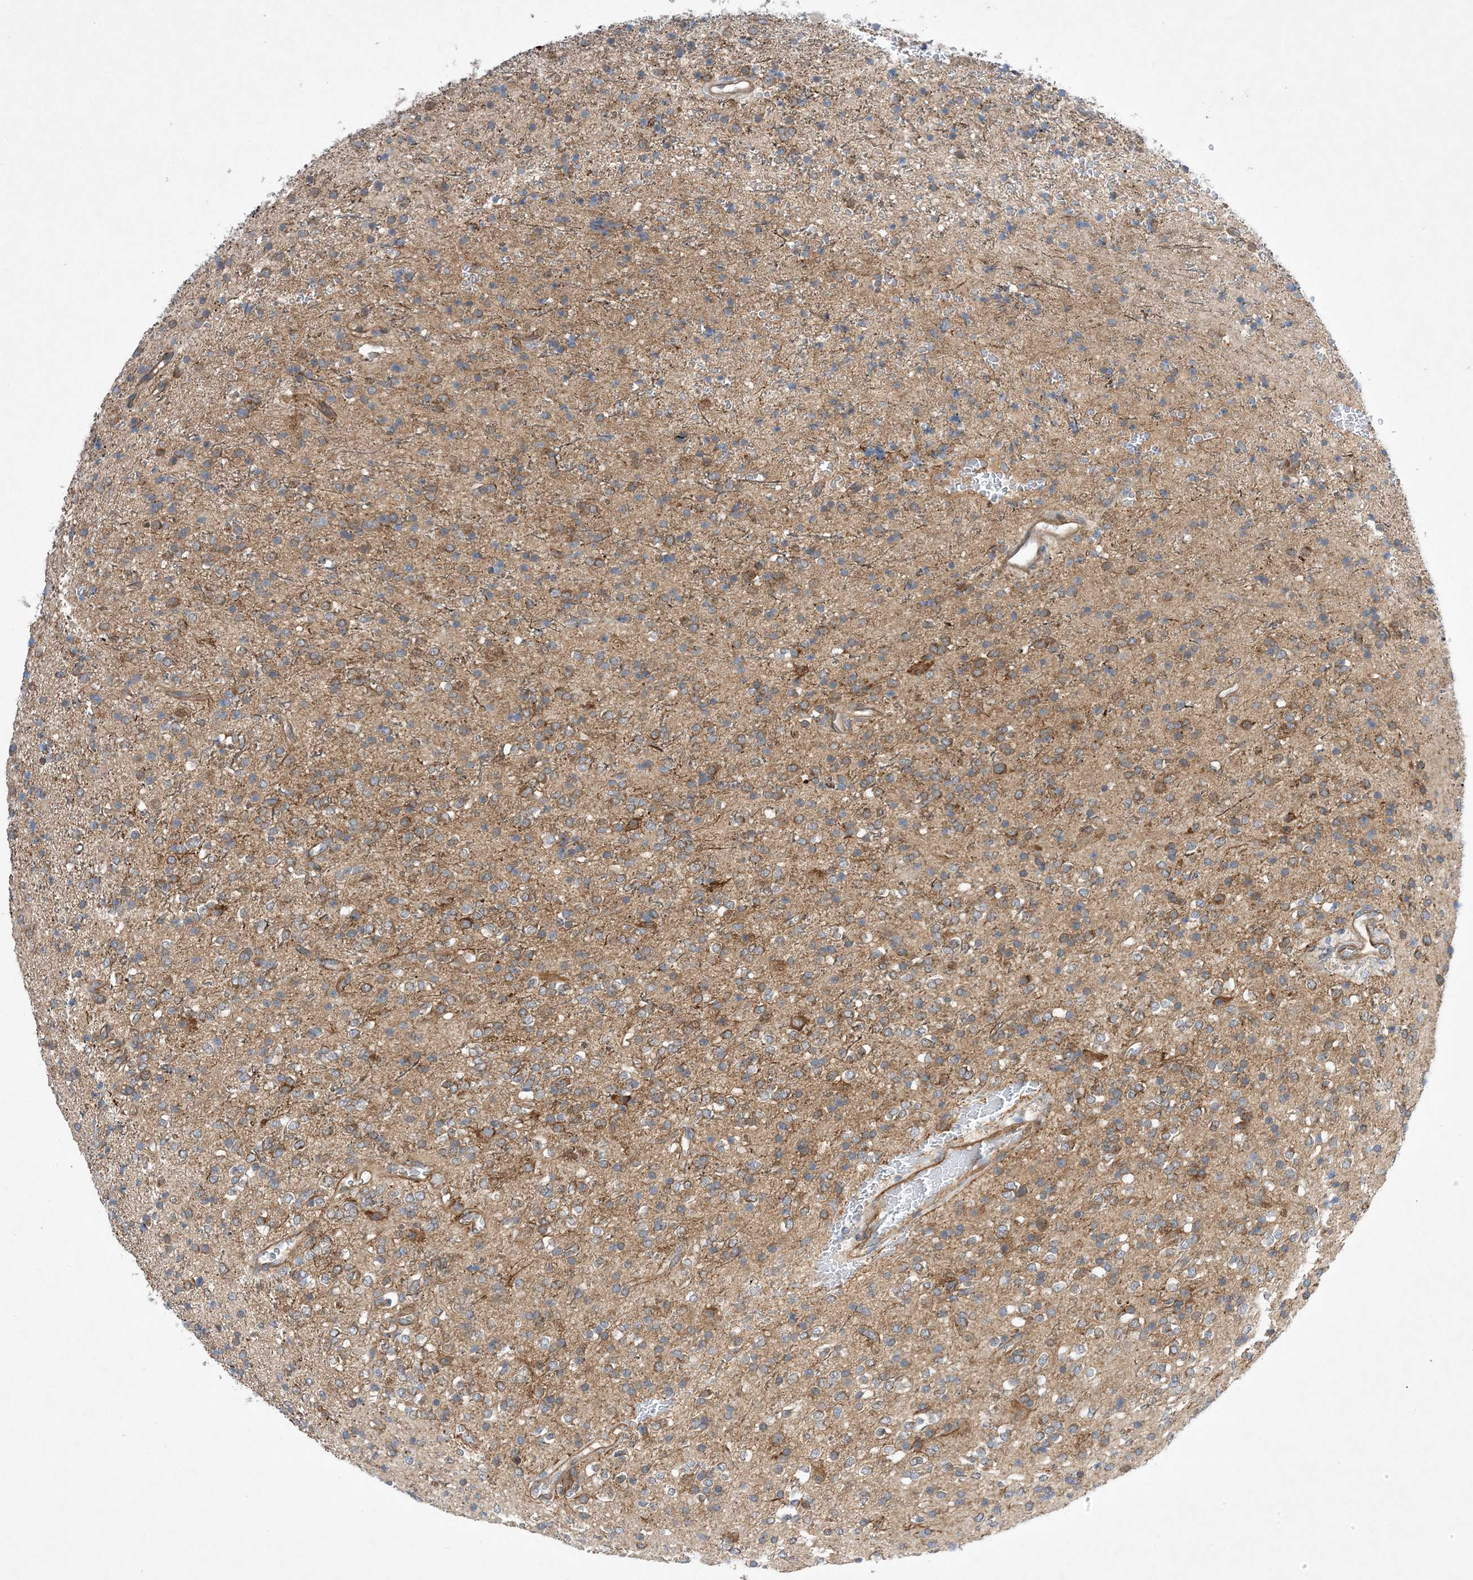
{"staining": {"intensity": "moderate", "quantity": "<25%", "location": "cytoplasmic/membranous"}, "tissue": "glioma", "cell_type": "Tumor cells", "image_type": "cancer", "snomed": [{"axis": "morphology", "description": "Glioma, malignant, High grade"}, {"axis": "topography", "description": "Brain"}], "caption": "IHC of glioma exhibits low levels of moderate cytoplasmic/membranous staining in about <25% of tumor cells. The staining was performed using DAB, with brown indicating positive protein expression. Nuclei are stained blue with hematoxylin.", "gene": "EHBP1", "patient": {"sex": "male", "age": 34}}